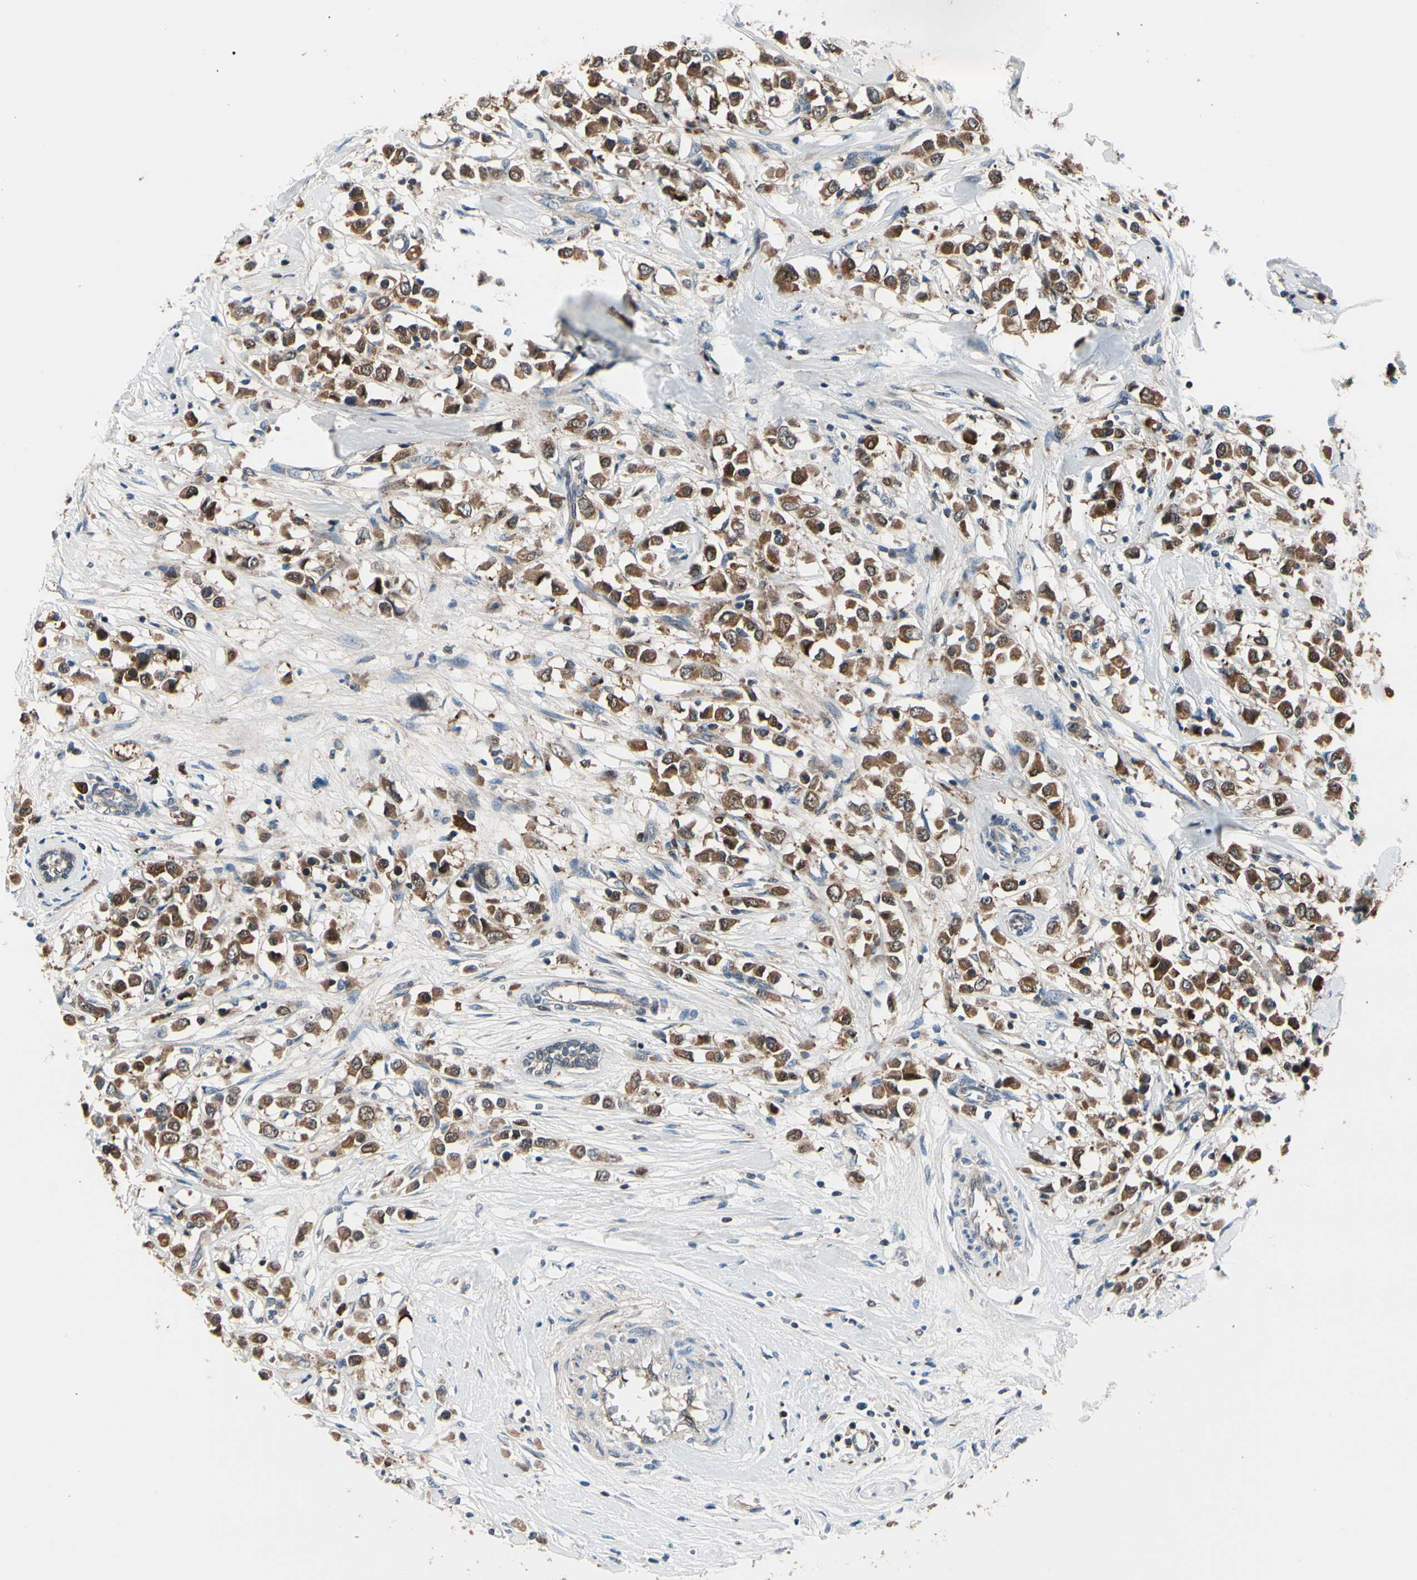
{"staining": {"intensity": "strong", "quantity": ">75%", "location": "cytoplasmic/membranous"}, "tissue": "breast cancer", "cell_type": "Tumor cells", "image_type": "cancer", "snomed": [{"axis": "morphology", "description": "Duct carcinoma"}, {"axis": "topography", "description": "Breast"}], "caption": "Immunohistochemistry (IHC) histopathology image of human breast invasive ductal carcinoma stained for a protein (brown), which reveals high levels of strong cytoplasmic/membranous staining in approximately >75% of tumor cells.", "gene": "PRDX2", "patient": {"sex": "female", "age": 61}}